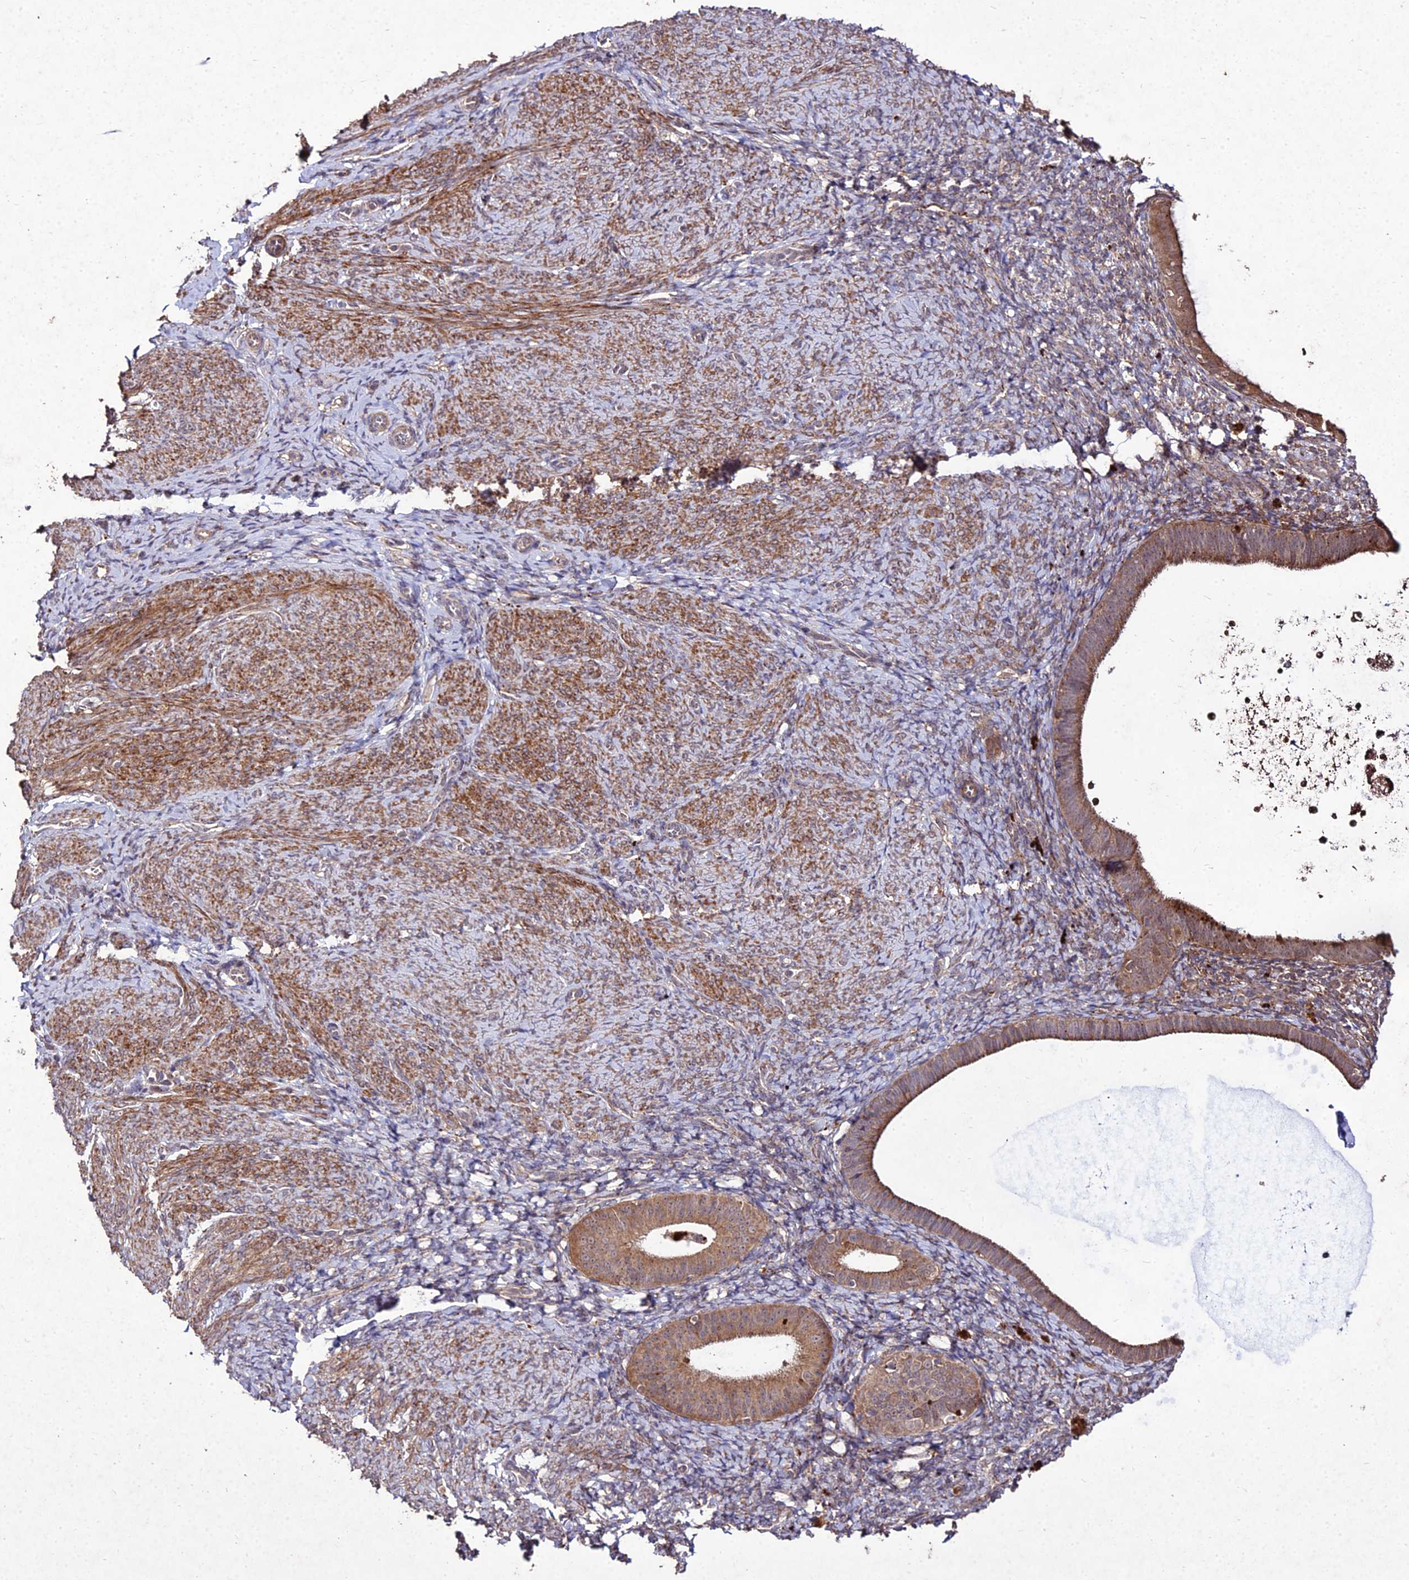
{"staining": {"intensity": "moderate", "quantity": "25%-75%", "location": "cytoplasmic/membranous"}, "tissue": "endometrium", "cell_type": "Cells in endometrial stroma", "image_type": "normal", "snomed": [{"axis": "morphology", "description": "Normal tissue, NOS"}, {"axis": "topography", "description": "Endometrium"}], "caption": "Cells in endometrial stroma exhibit medium levels of moderate cytoplasmic/membranous staining in about 25%-75% of cells in benign human endometrium. (IHC, brightfield microscopy, high magnification).", "gene": "ZNF766", "patient": {"sex": "female", "age": 65}}